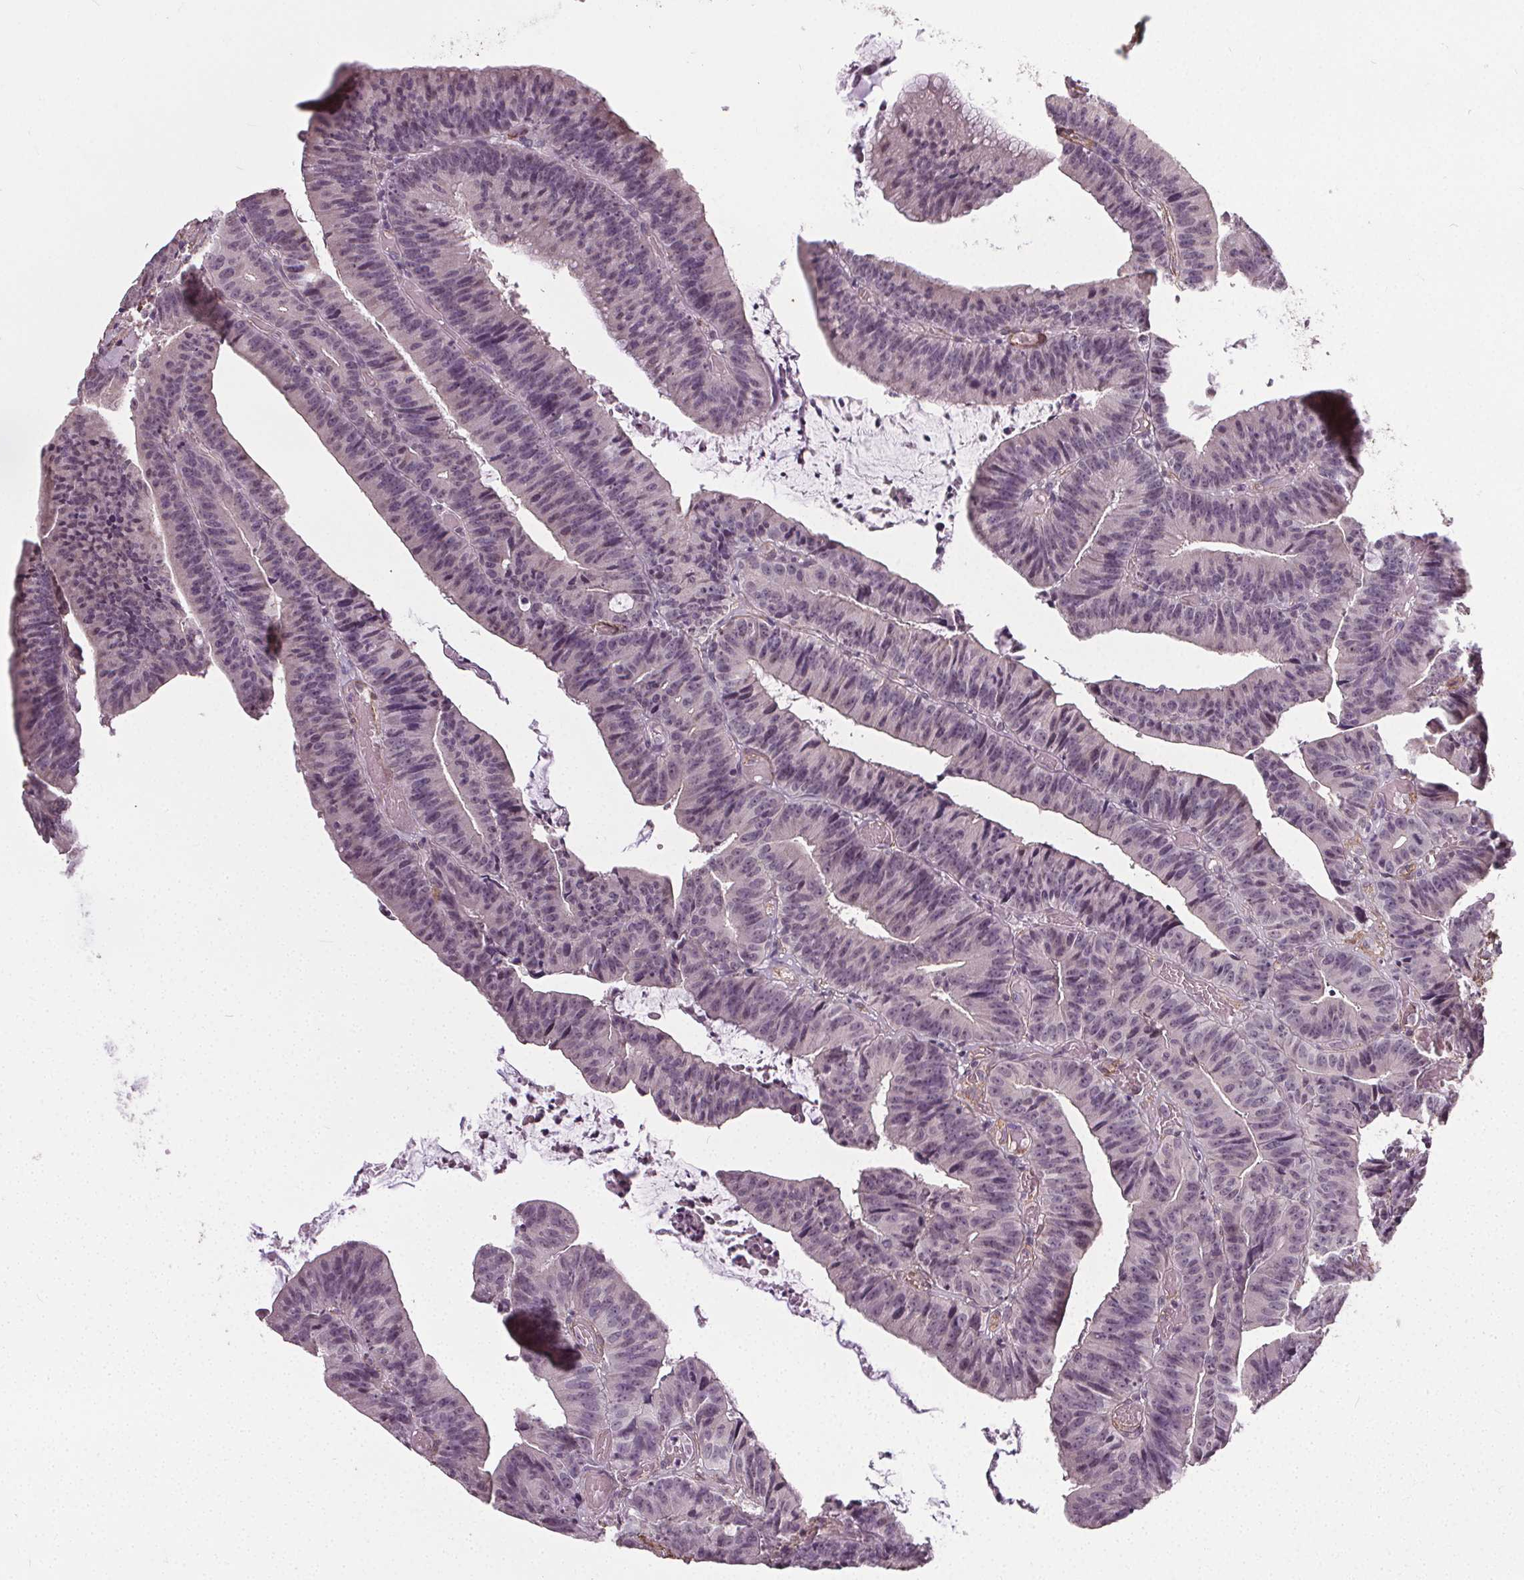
{"staining": {"intensity": "negative", "quantity": "none", "location": "none"}, "tissue": "colorectal cancer", "cell_type": "Tumor cells", "image_type": "cancer", "snomed": [{"axis": "morphology", "description": "Adenocarcinoma, NOS"}, {"axis": "topography", "description": "Colon"}], "caption": "A high-resolution histopathology image shows IHC staining of colorectal cancer, which demonstrates no significant positivity in tumor cells.", "gene": "PKP1", "patient": {"sex": "female", "age": 78}}